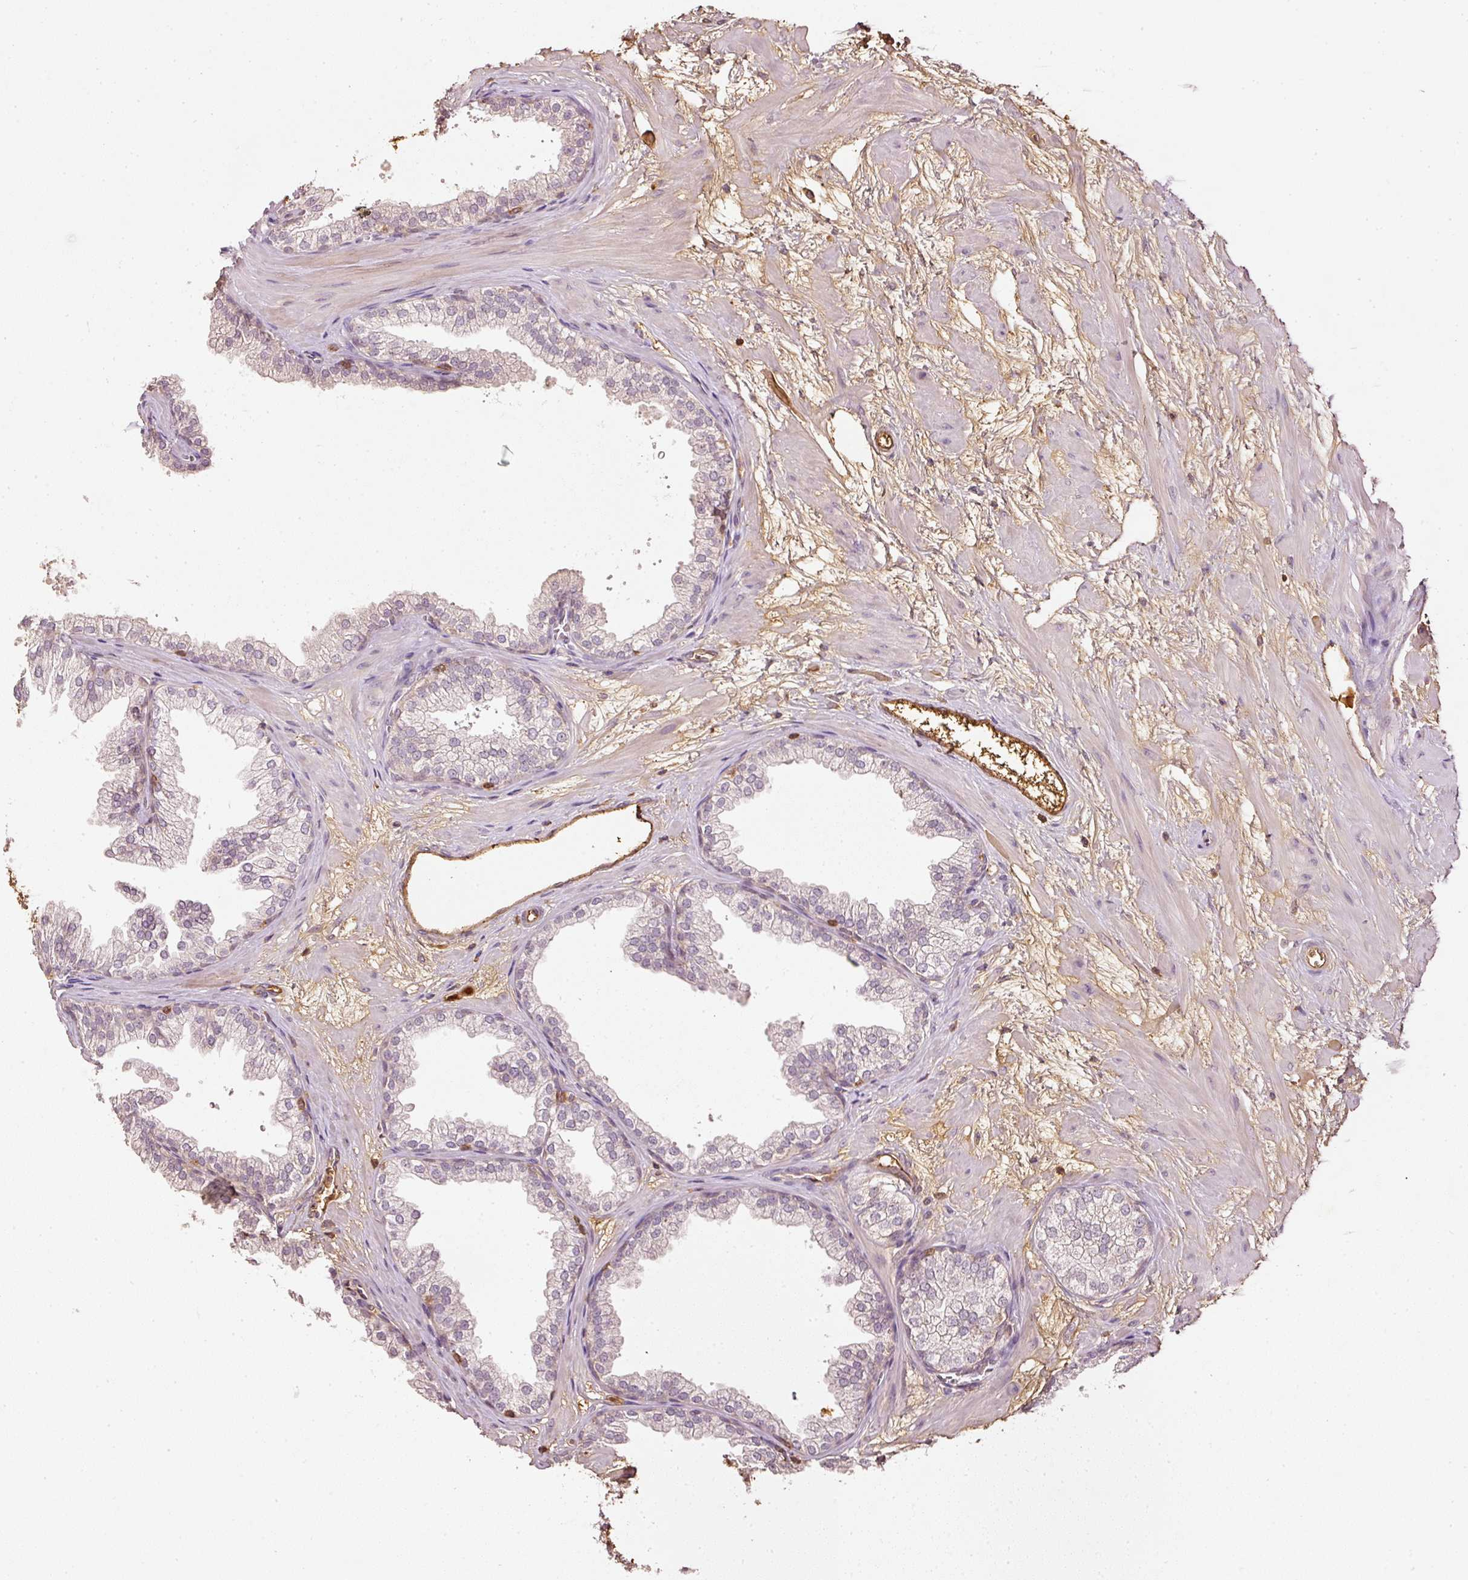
{"staining": {"intensity": "weak", "quantity": "25%-75%", "location": "cytoplasmic/membranous"}, "tissue": "prostate", "cell_type": "Glandular cells", "image_type": "normal", "snomed": [{"axis": "morphology", "description": "Normal tissue, NOS"}, {"axis": "topography", "description": "Prostate"}], "caption": "Prostate stained for a protein (brown) exhibits weak cytoplasmic/membranous positive expression in about 25%-75% of glandular cells.", "gene": "EVL", "patient": {"sex": "male", "age": 37}}